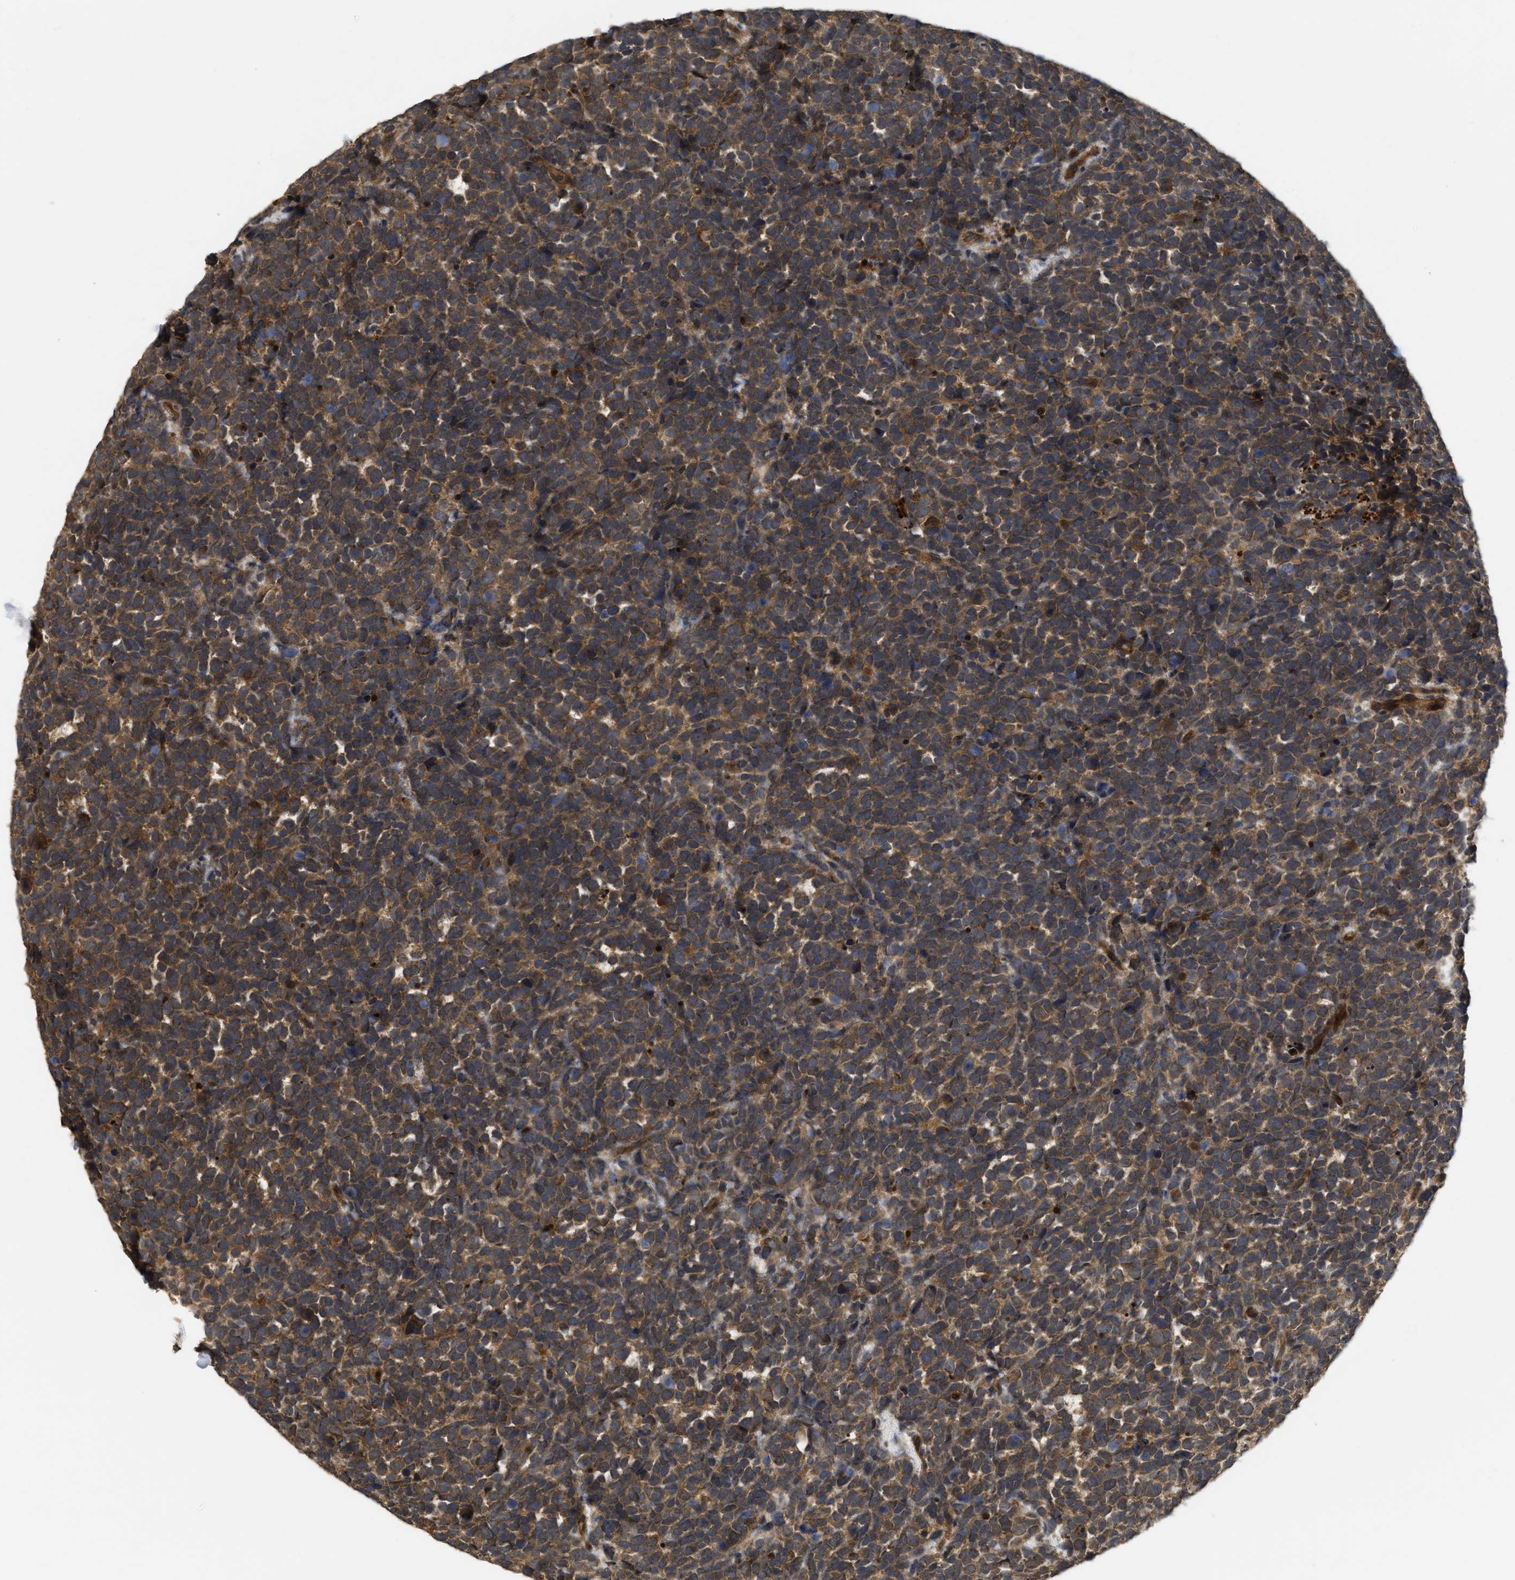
{"staining": {"intensity": "moderate", "quantity": ">75%", "location": "cytoplasmic/membranous"}, "tissue": "urothelial cancer", "cell_type": "Tumor cells", "image_type": "cancer", "snomed": [{"axis": "morphology", "description": "Urothelial carcinoma, High grade"}, {"axis": "topography", "description": "Urinary bladder"}], "caption": "Immunohistochemical staining of high-grade urothelial carcinoma reveals medium levels of moderate cytoplasmic/membranous expression in about >75% of tumor cells.", "gene": "FZD6", "patient": {"sex": "female", "age": 82}}